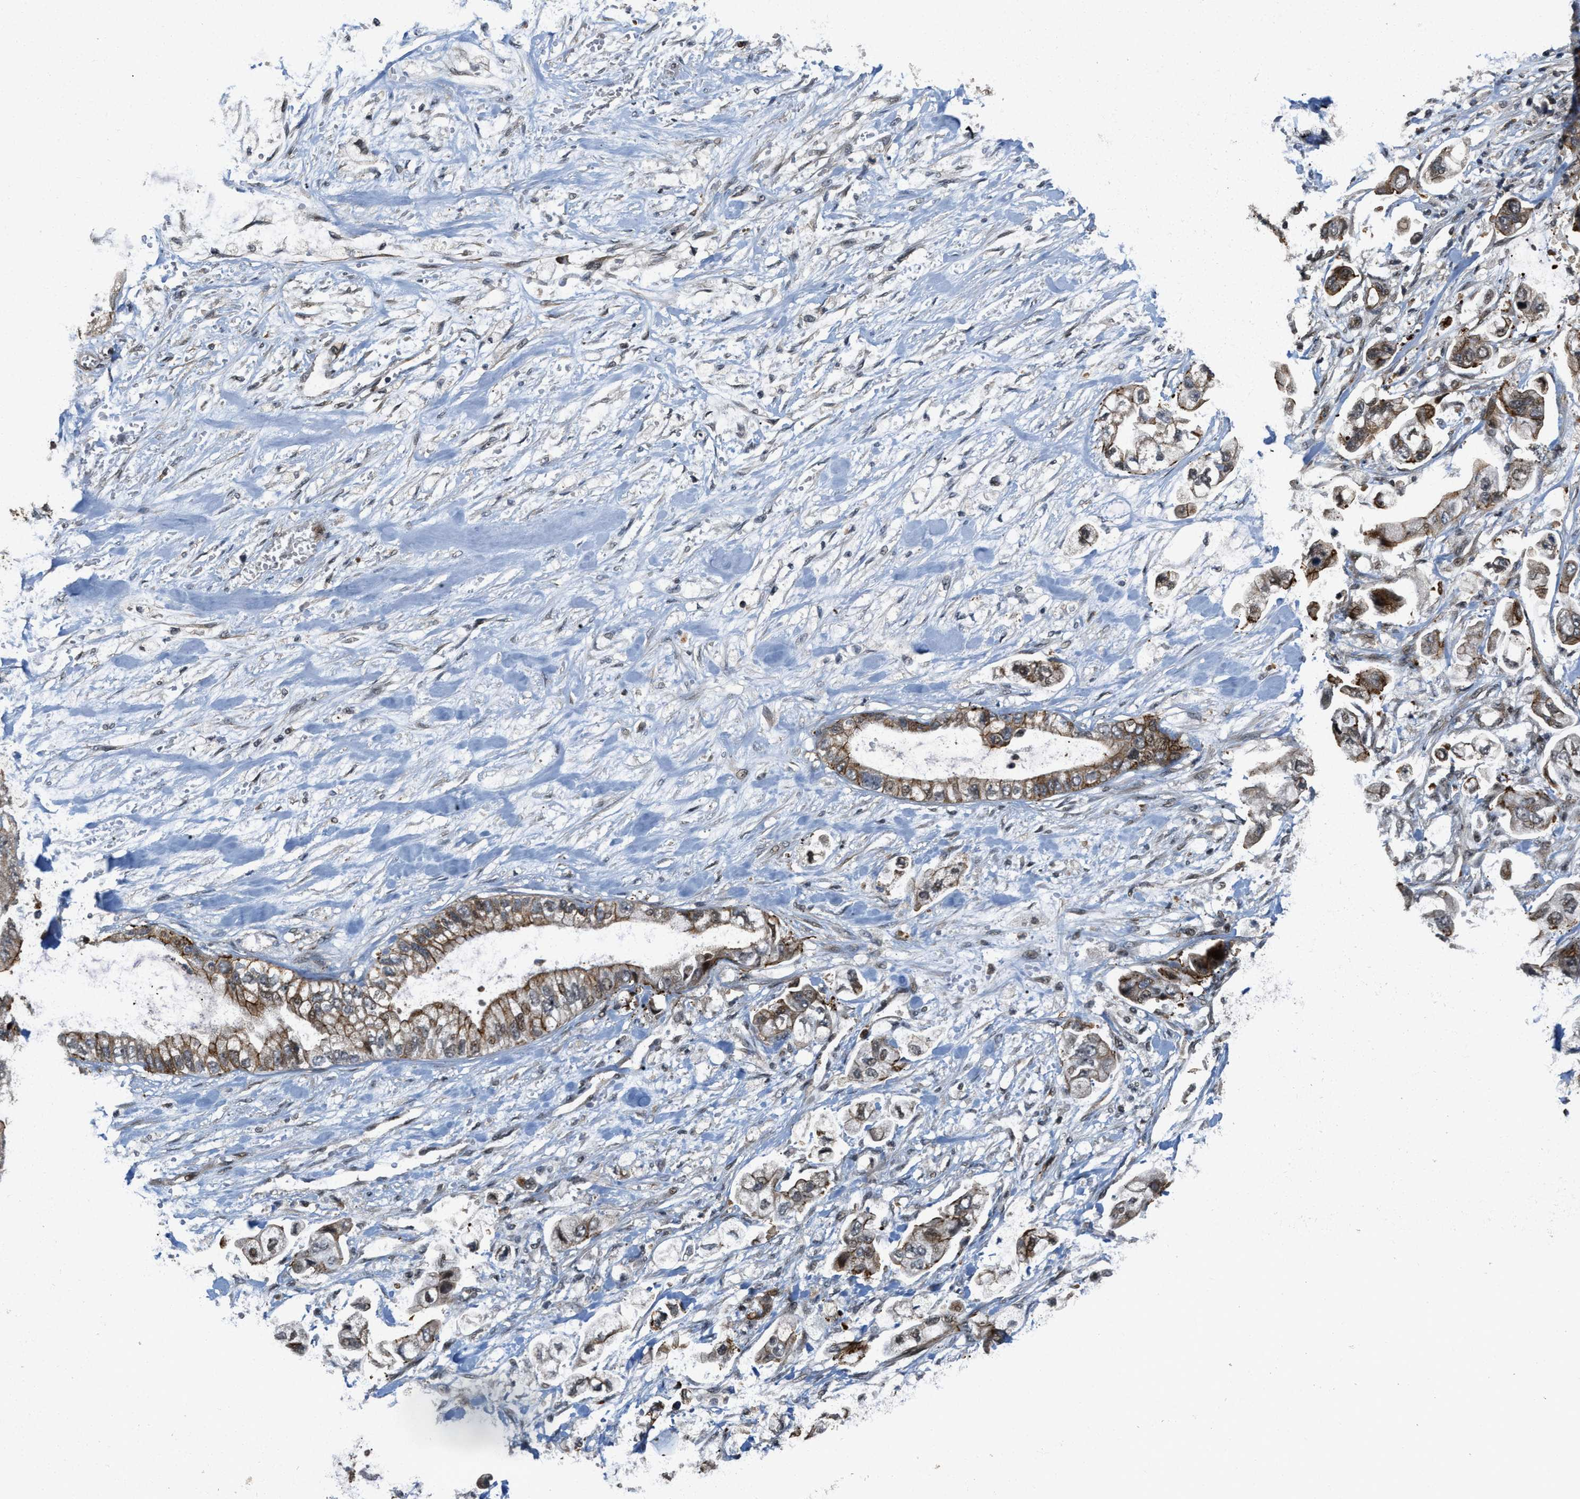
{"staining": {"intensity": "moderate", "quantity": ">75%", "location": "cytoplasmic/membranous"}, "tissue": "stomach cancer", "cell_type": "Tumor cells", "image_type": "cancer", "snomed": [{"axis": "morphology", "description": "Normal tissue, NOS"}, {"axis": "morphology", "description": "Adenocarcinoma, NOS"}, {"axis": "topography", "description": "Stomach"}], "caption": "Stomach cancer (adenocarcinoma) was stained to show a protein in brown. There is medium levels of moderate cytoplasmic/membranous expression in about >75% of tumor cells.", "gene": "DPF2", "patient": {"sex": "male", "age": 62}}